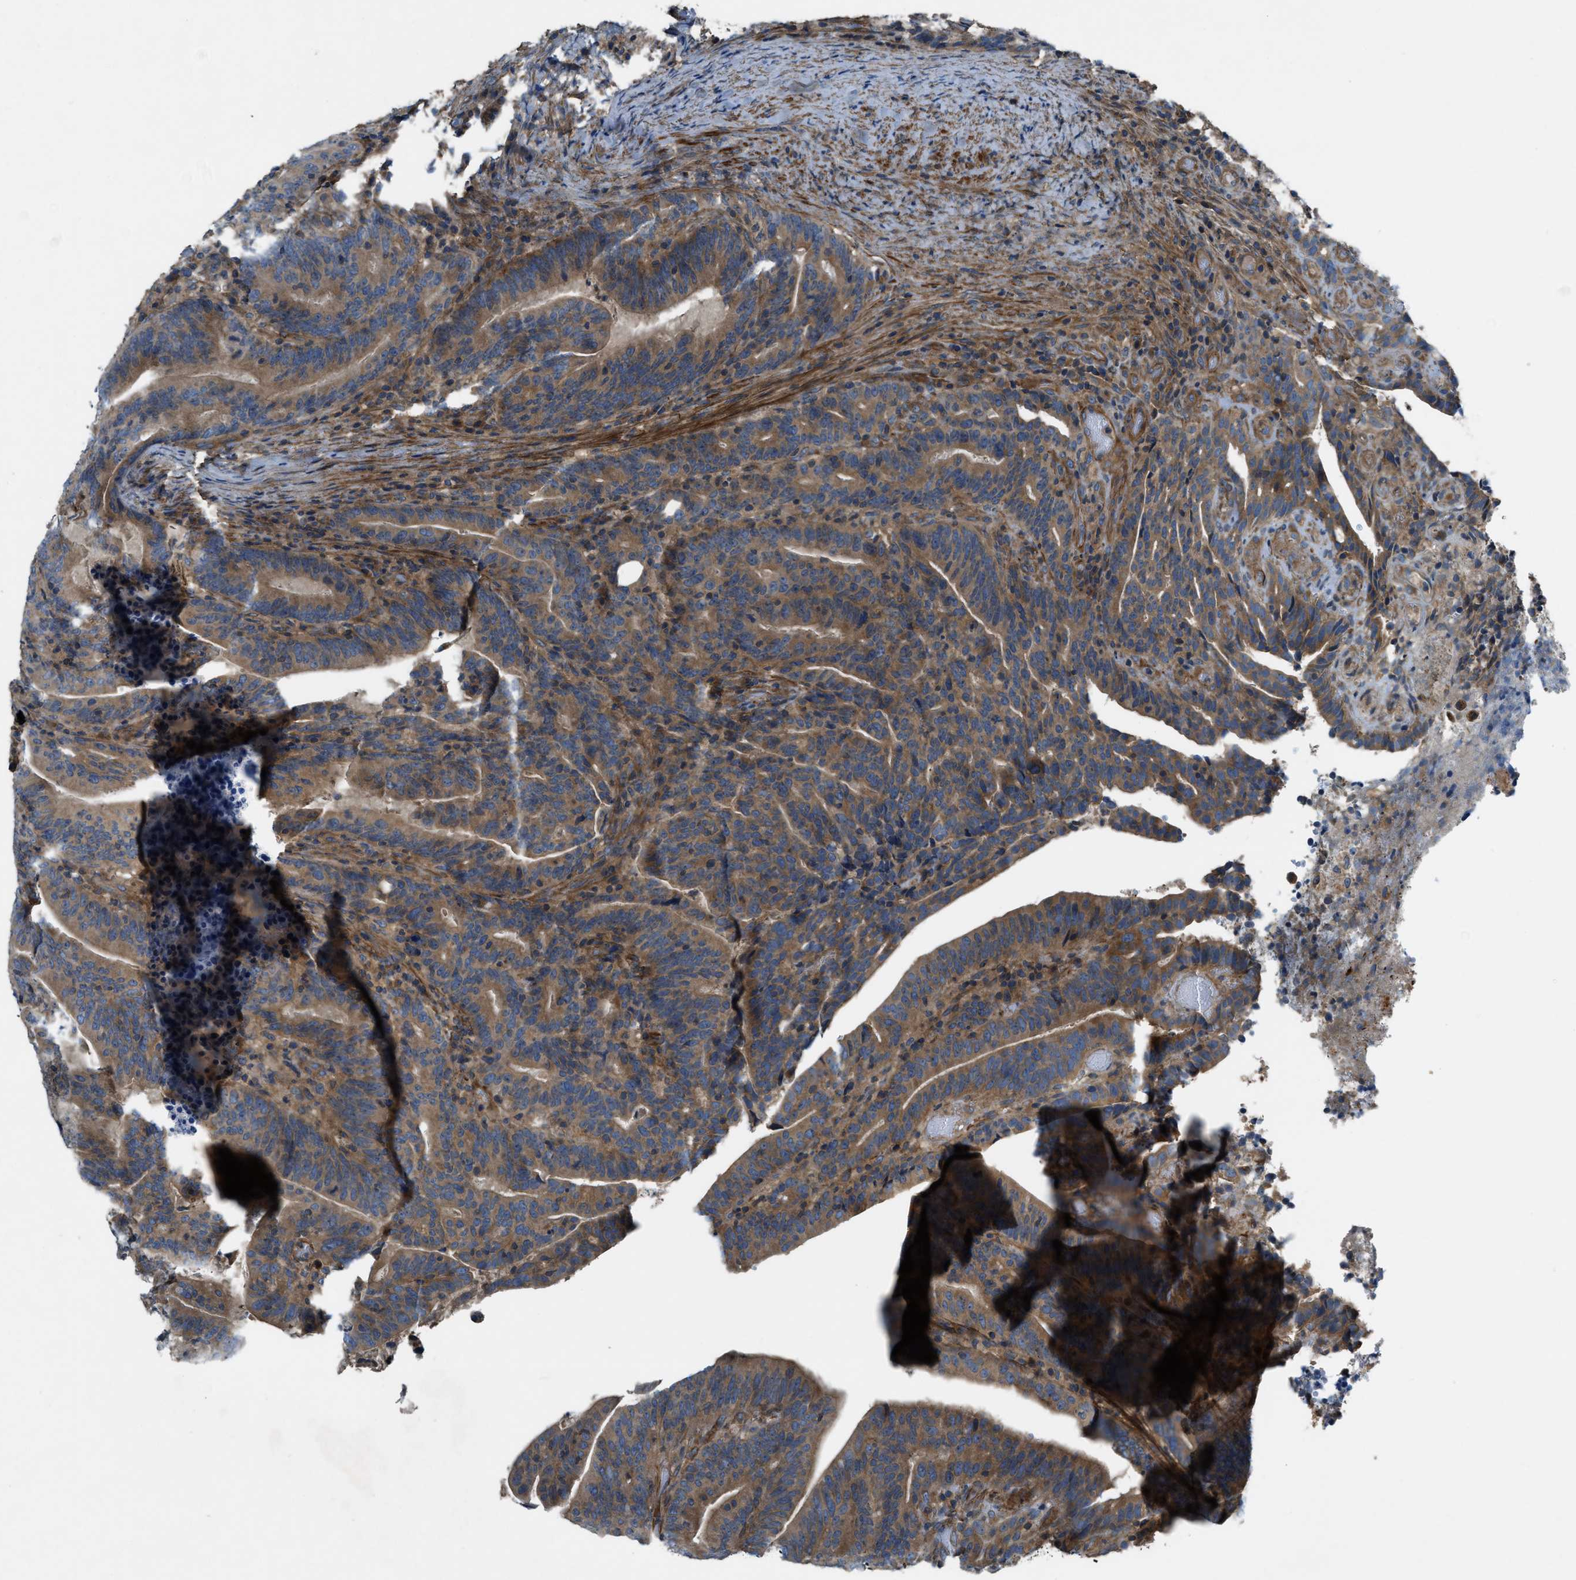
{"staining": {"intensity": "moderate", "quantity": ">75%", "location": "cytoplasmic/membranous"}, "tissue": "colorectal cancer", "cell_type": "Tumor cells", "image_type": "cancer", "snomed": [{"axis": "morphology", "description": "Adenocarcinoma, NOS"}, {"axis": "topography", "description": "Colon"}], "caption": "Colorectal adenocarcinoma stained with a protein marker exhibits moderate staining in tumor cells.", "gene": "VEZT", "patient": {"sex": "female", "age": 66}}